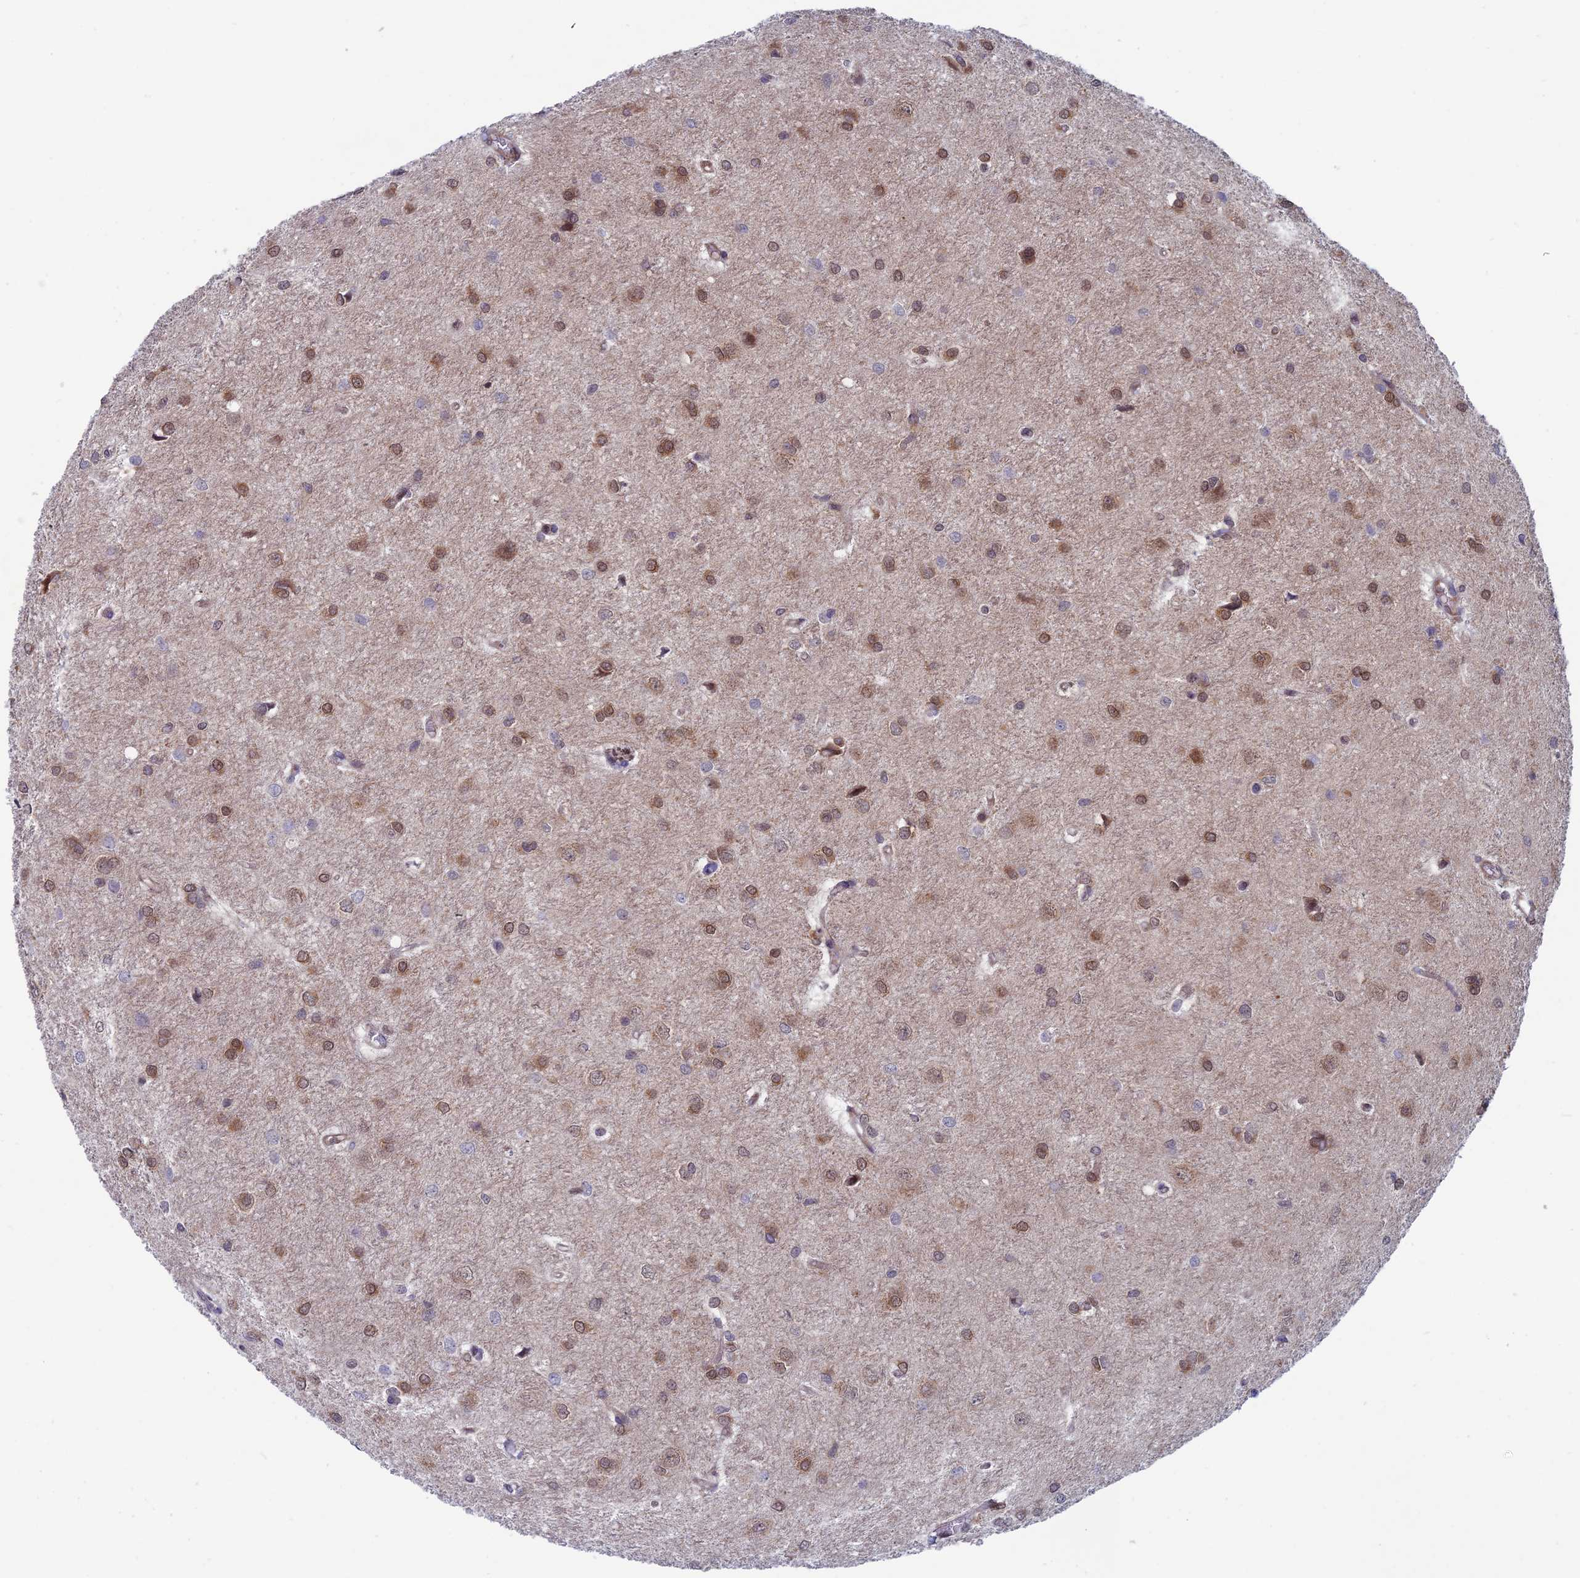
{"staining": {"intensity": "moderate", "quantity": ">75%", "location": "cytoplasmic/membranous,nuclear"}, "tissue": "glioma", "cell_type": "Tumor cells", "image_type": "cancer", "snomed": [{"axis": "morphology", "description": "Glioma, malignant, High grade"}, {"axis": "topography", "description": "Brain"}], "caption": "Tumor cells exhibit medium levels of moderate cytoplasmic/membranous and nuclear expression in about >75% of cells in glioma.", "gene": "IGBP1", "patient": {"sex": "female", "age": 50}}